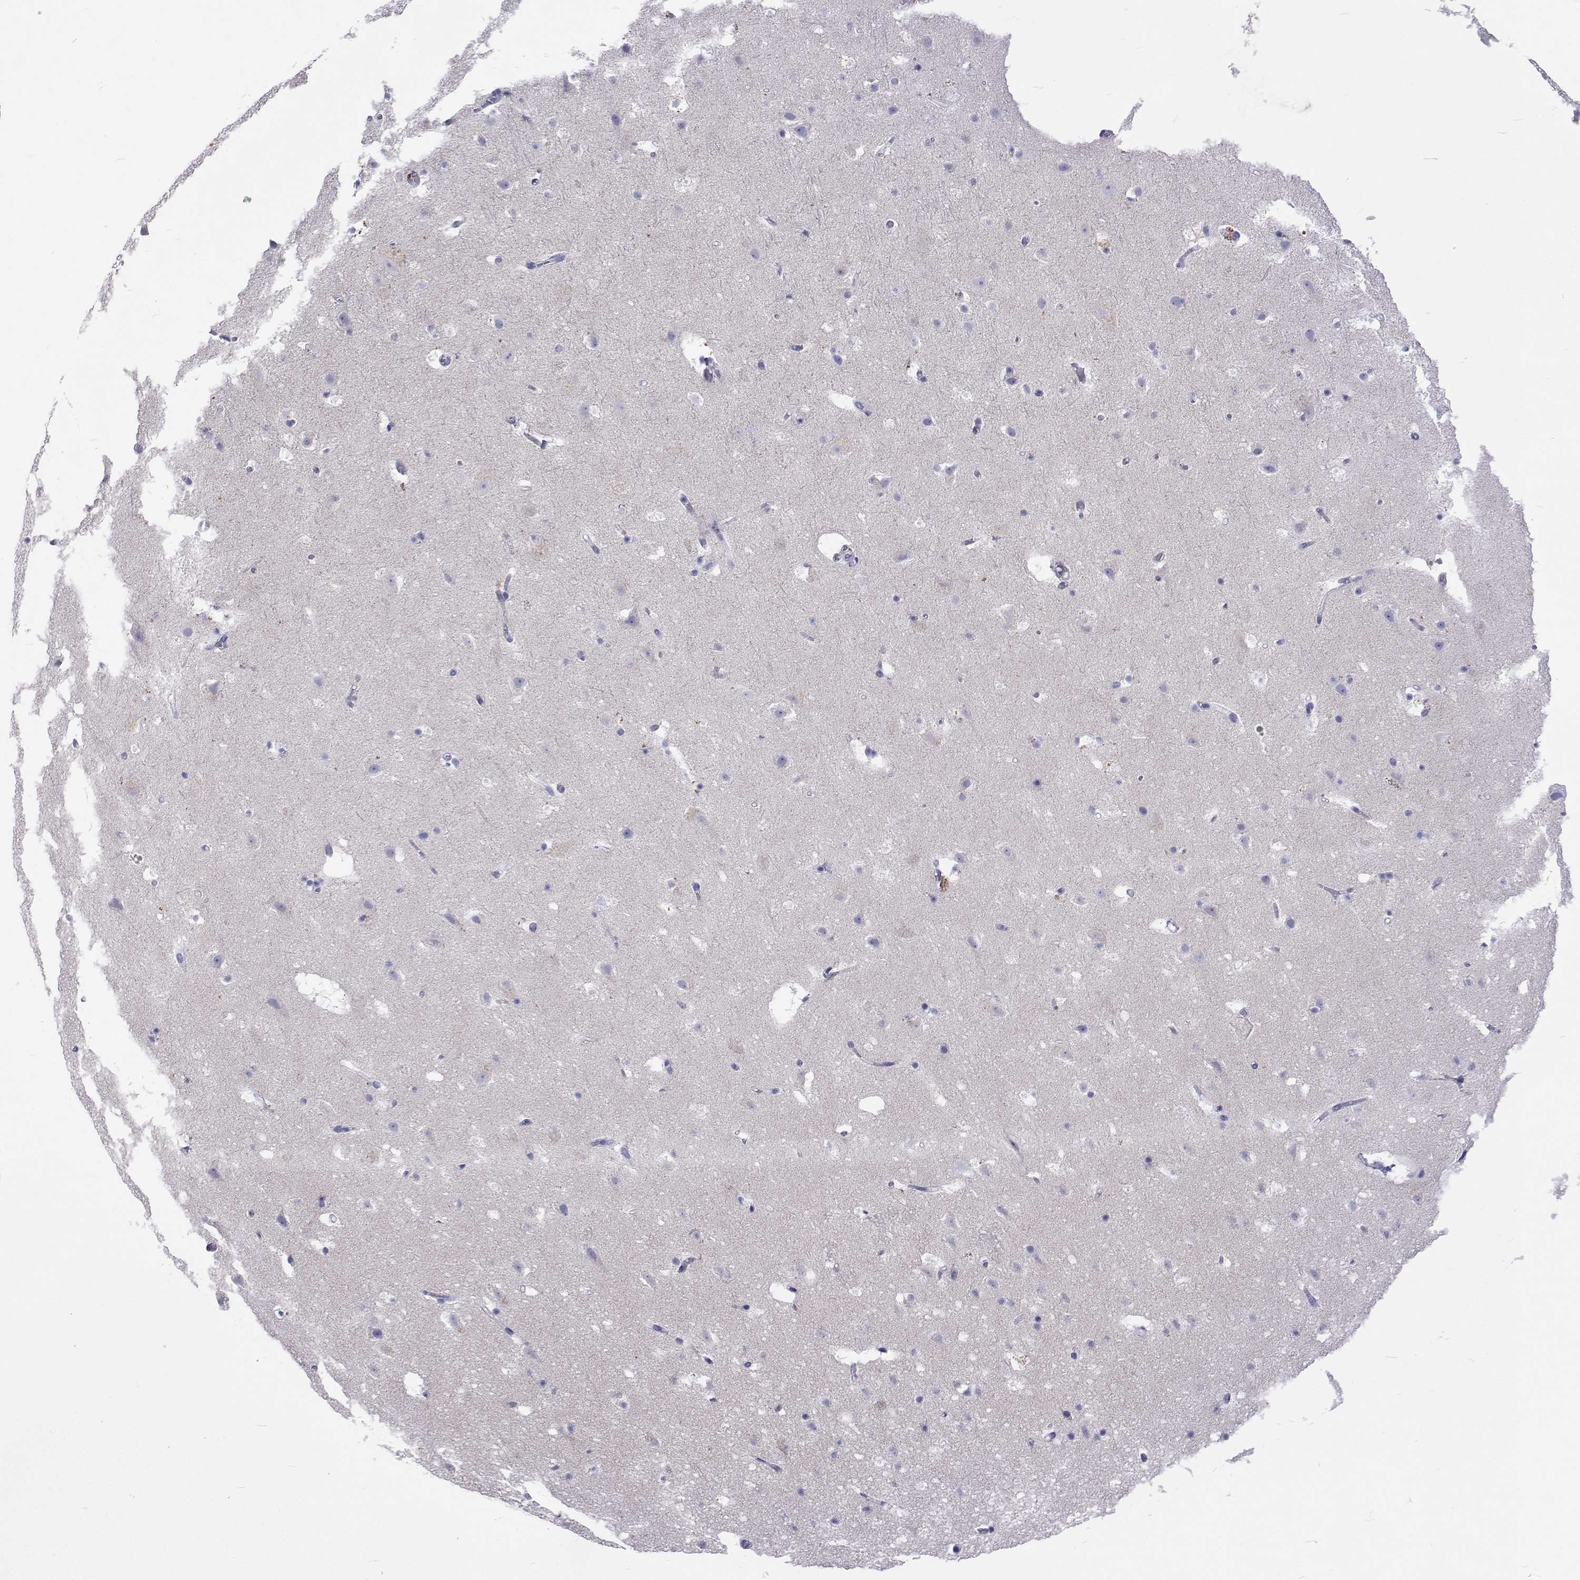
{"staining": {"intensity": "negative", "quantity": "none", "location": "none"}, "tissue": "cerebral cortex", "cell_type": "Endothelial cells", "image_type": "normal", "snomed": [{"axis": "morphology", "description": "Normal tissue, NOS"}, {"axis": "topography", "description": "Cerebral cortex"}], "caption": "The micrograph demonstrates no significant expression in endothelial cells of cerebral cortex.", "gene": "UMODL1", "patient": {"sex": "female", "age": 42}}